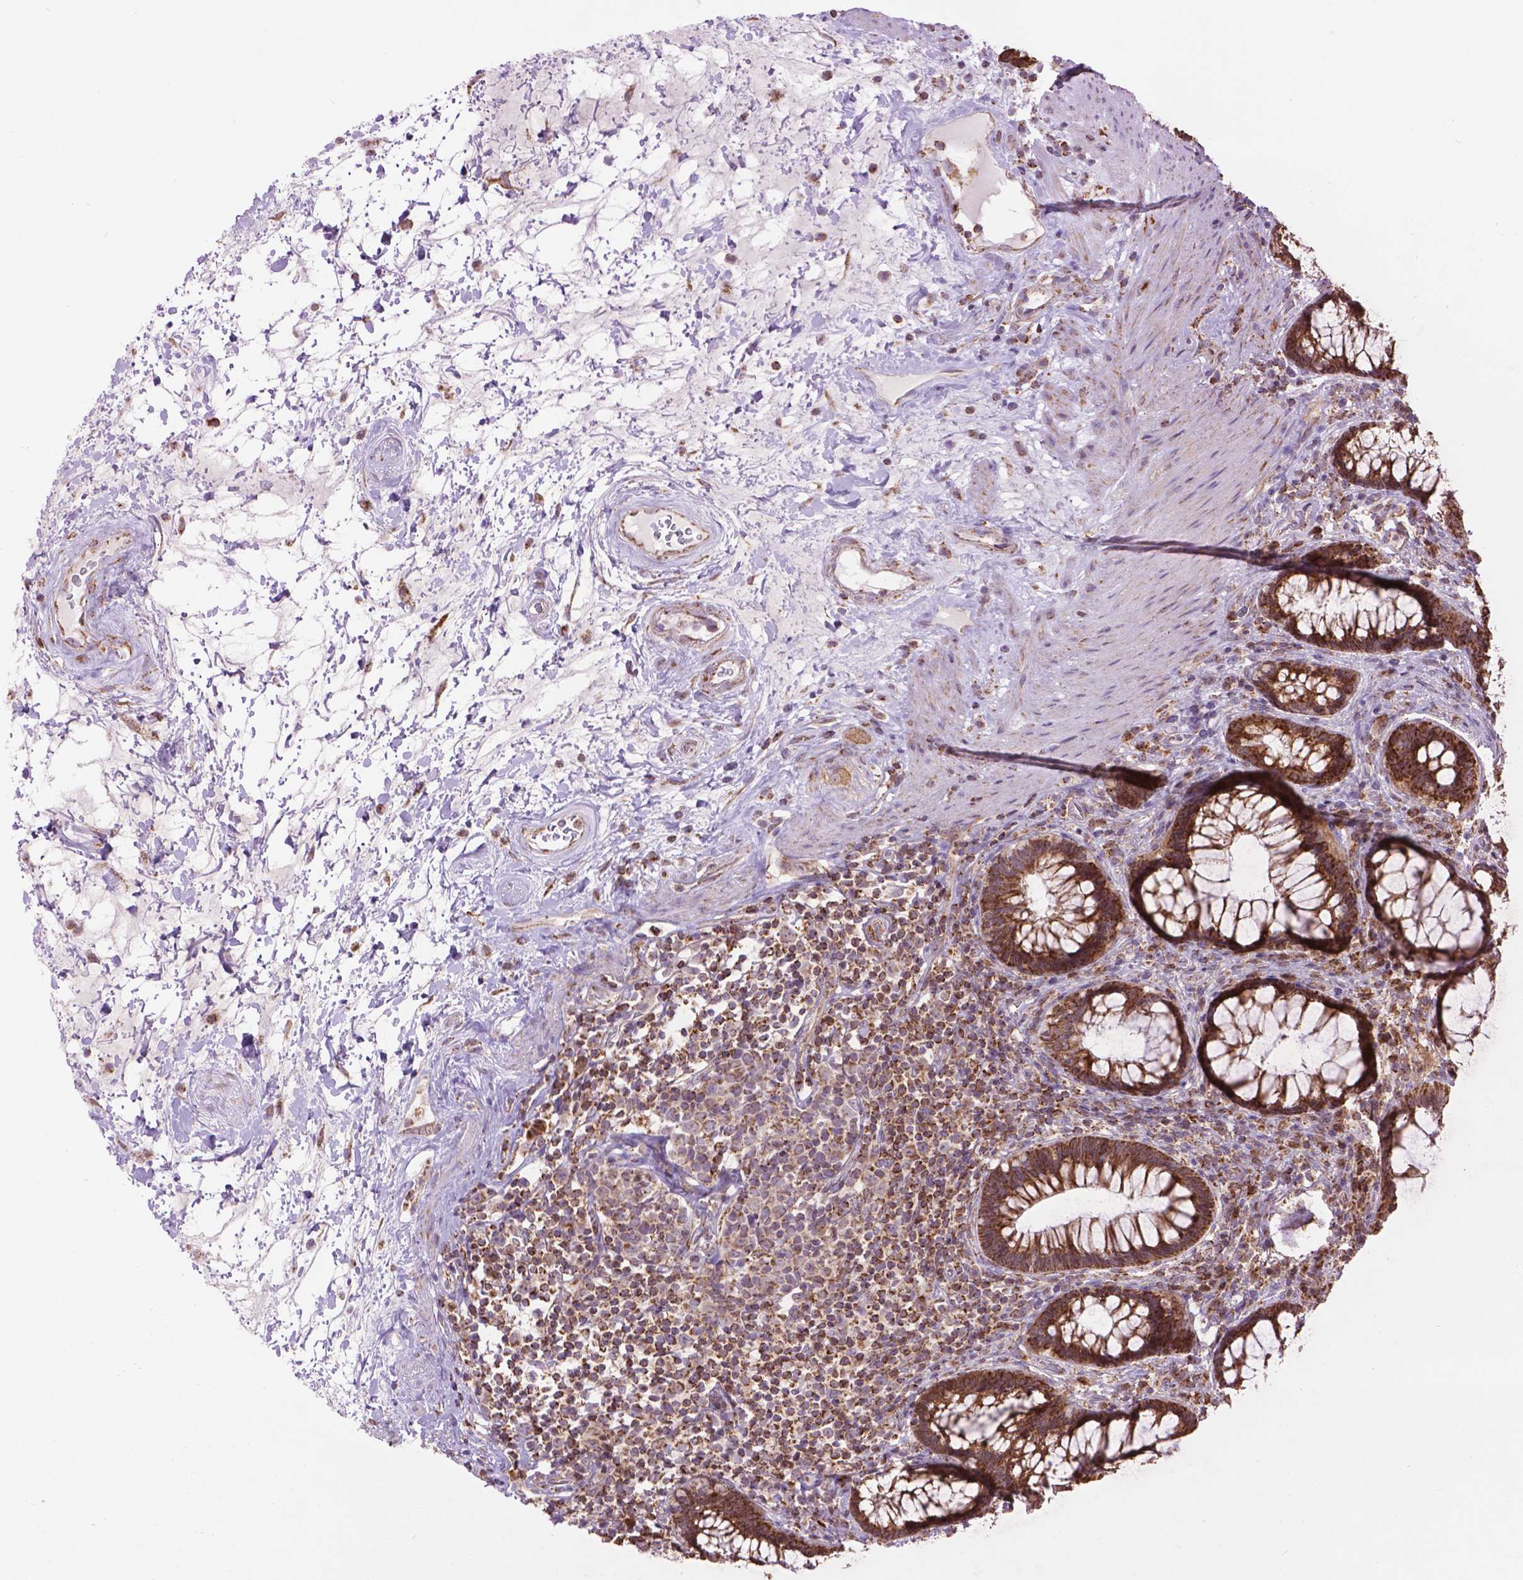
{"staining": {"intensity": "strong", "quantity": ">75%", "location": "cytoplasmic/membranous"}, "tissue": "rectum", "cell_type": "Glandular cells", "image_type": "normal", "snomed": [{"axis": "morphology", "description": "Normal tissue, NOS"}, {"axis": "topography", "description": "Rectum"}], "caption": "Immunohistochemistry (IHC) histopathology image of normal rectum: human rectum stained using immunohistochemistry displays high levels of strong protein expression localized specifically in the cytoplasmic/membranous of glandular cells, appearing as a cytoplasmic/membranous brown color.", "gene": "PYCR3", "patient": {"sex": "male", "age": 72}}